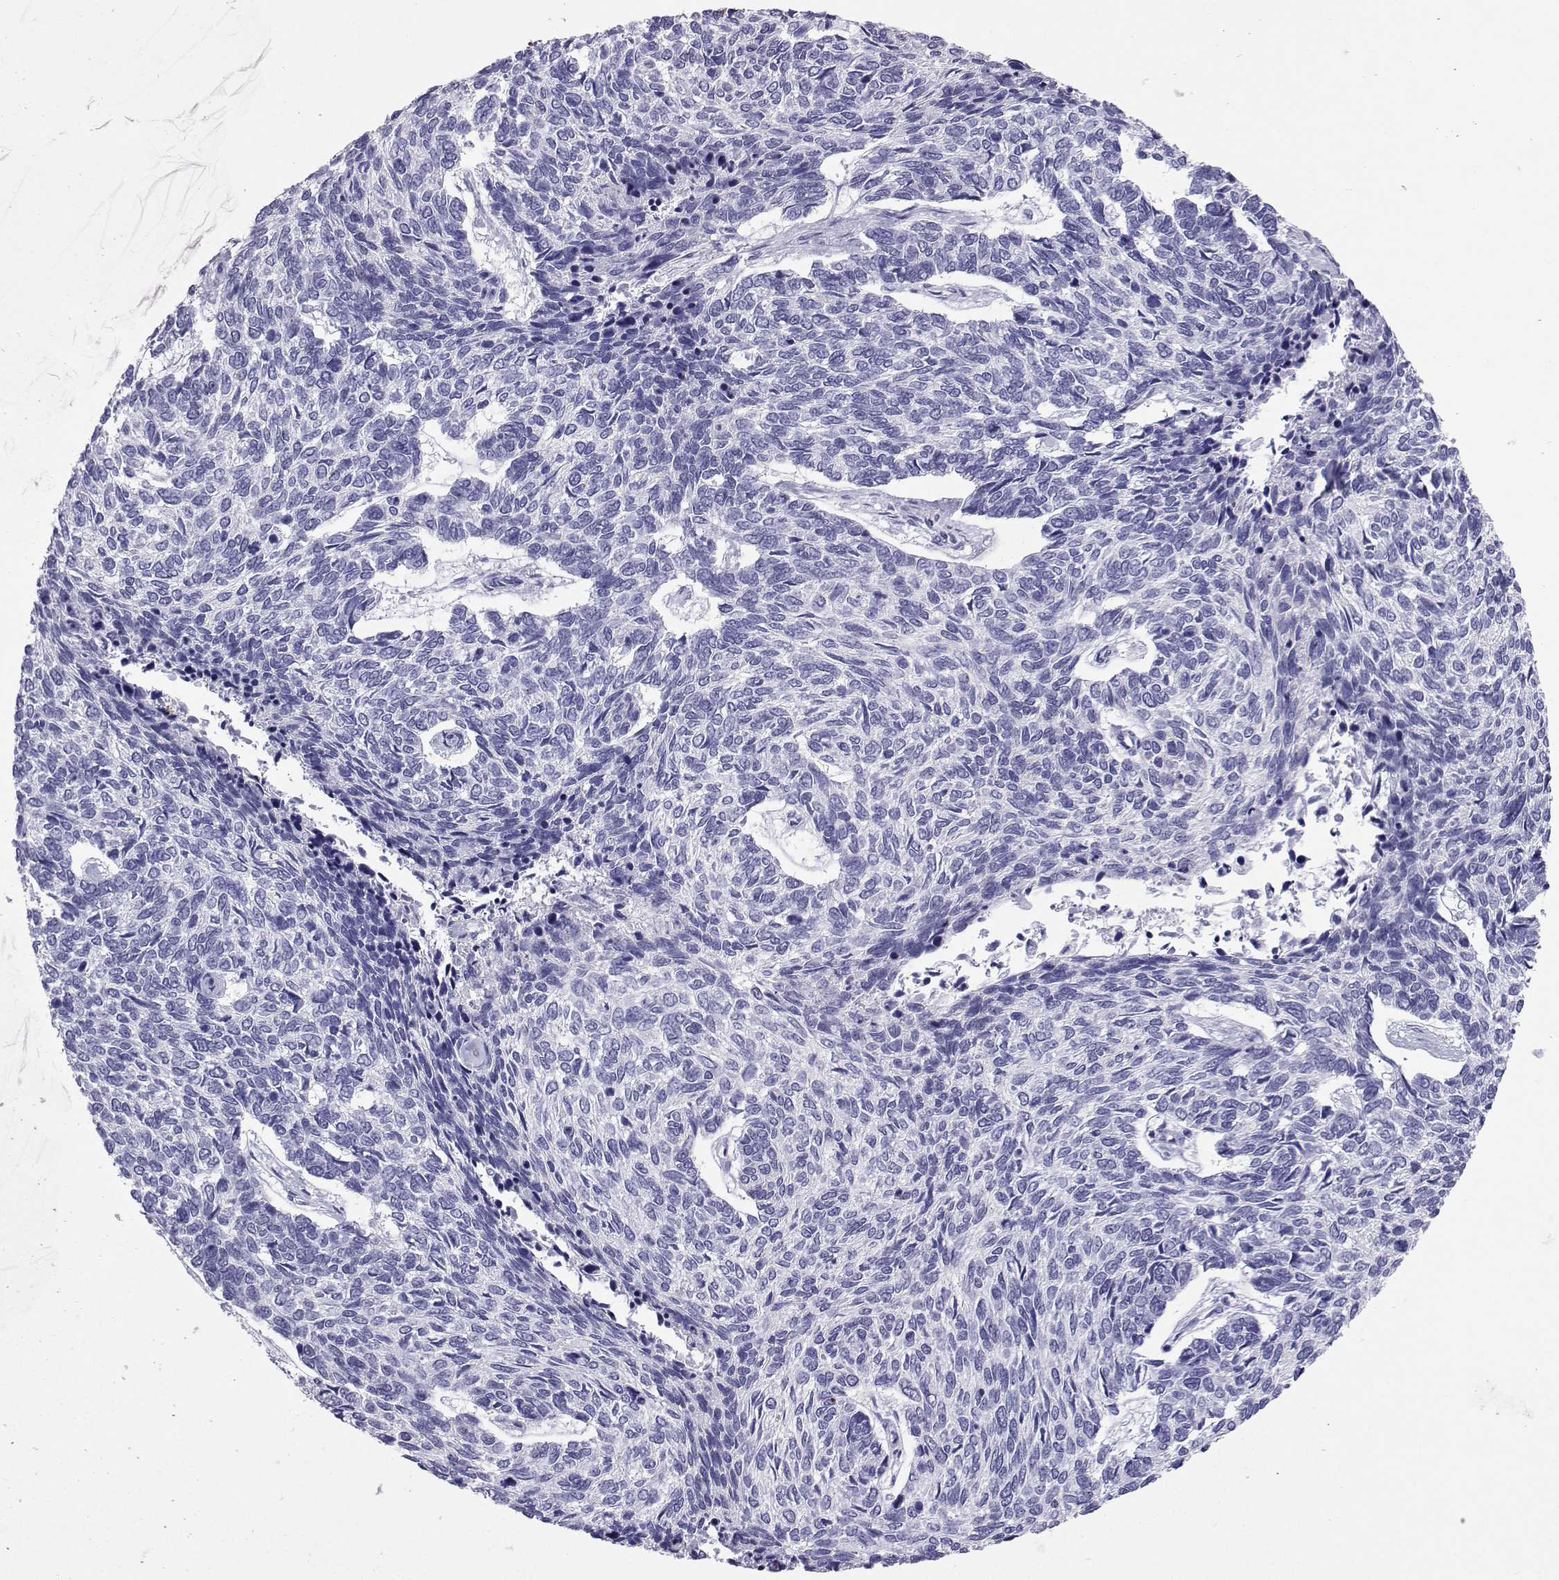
{"staining": {"intensity": "negative", "quantity": "none", "location": "none"}, "tissue": "skin cancer", "cell_type": "Tumor cells", "image_type": "cancer", "snomed": [{"axis": "morphology", "description": "Basal cell carcinoma"}, {"axis": "topography", "description": "Skin"}], "caption": "IHC of skin basal cell carcinoma displays no positivity in tumor cells. (Brightfield microscopy of DAB (3,3'-diaminobenzidine) IHC at high magnification).", "gene": "LORICRIN", "patient": {"sex": "female", "age": 65}}